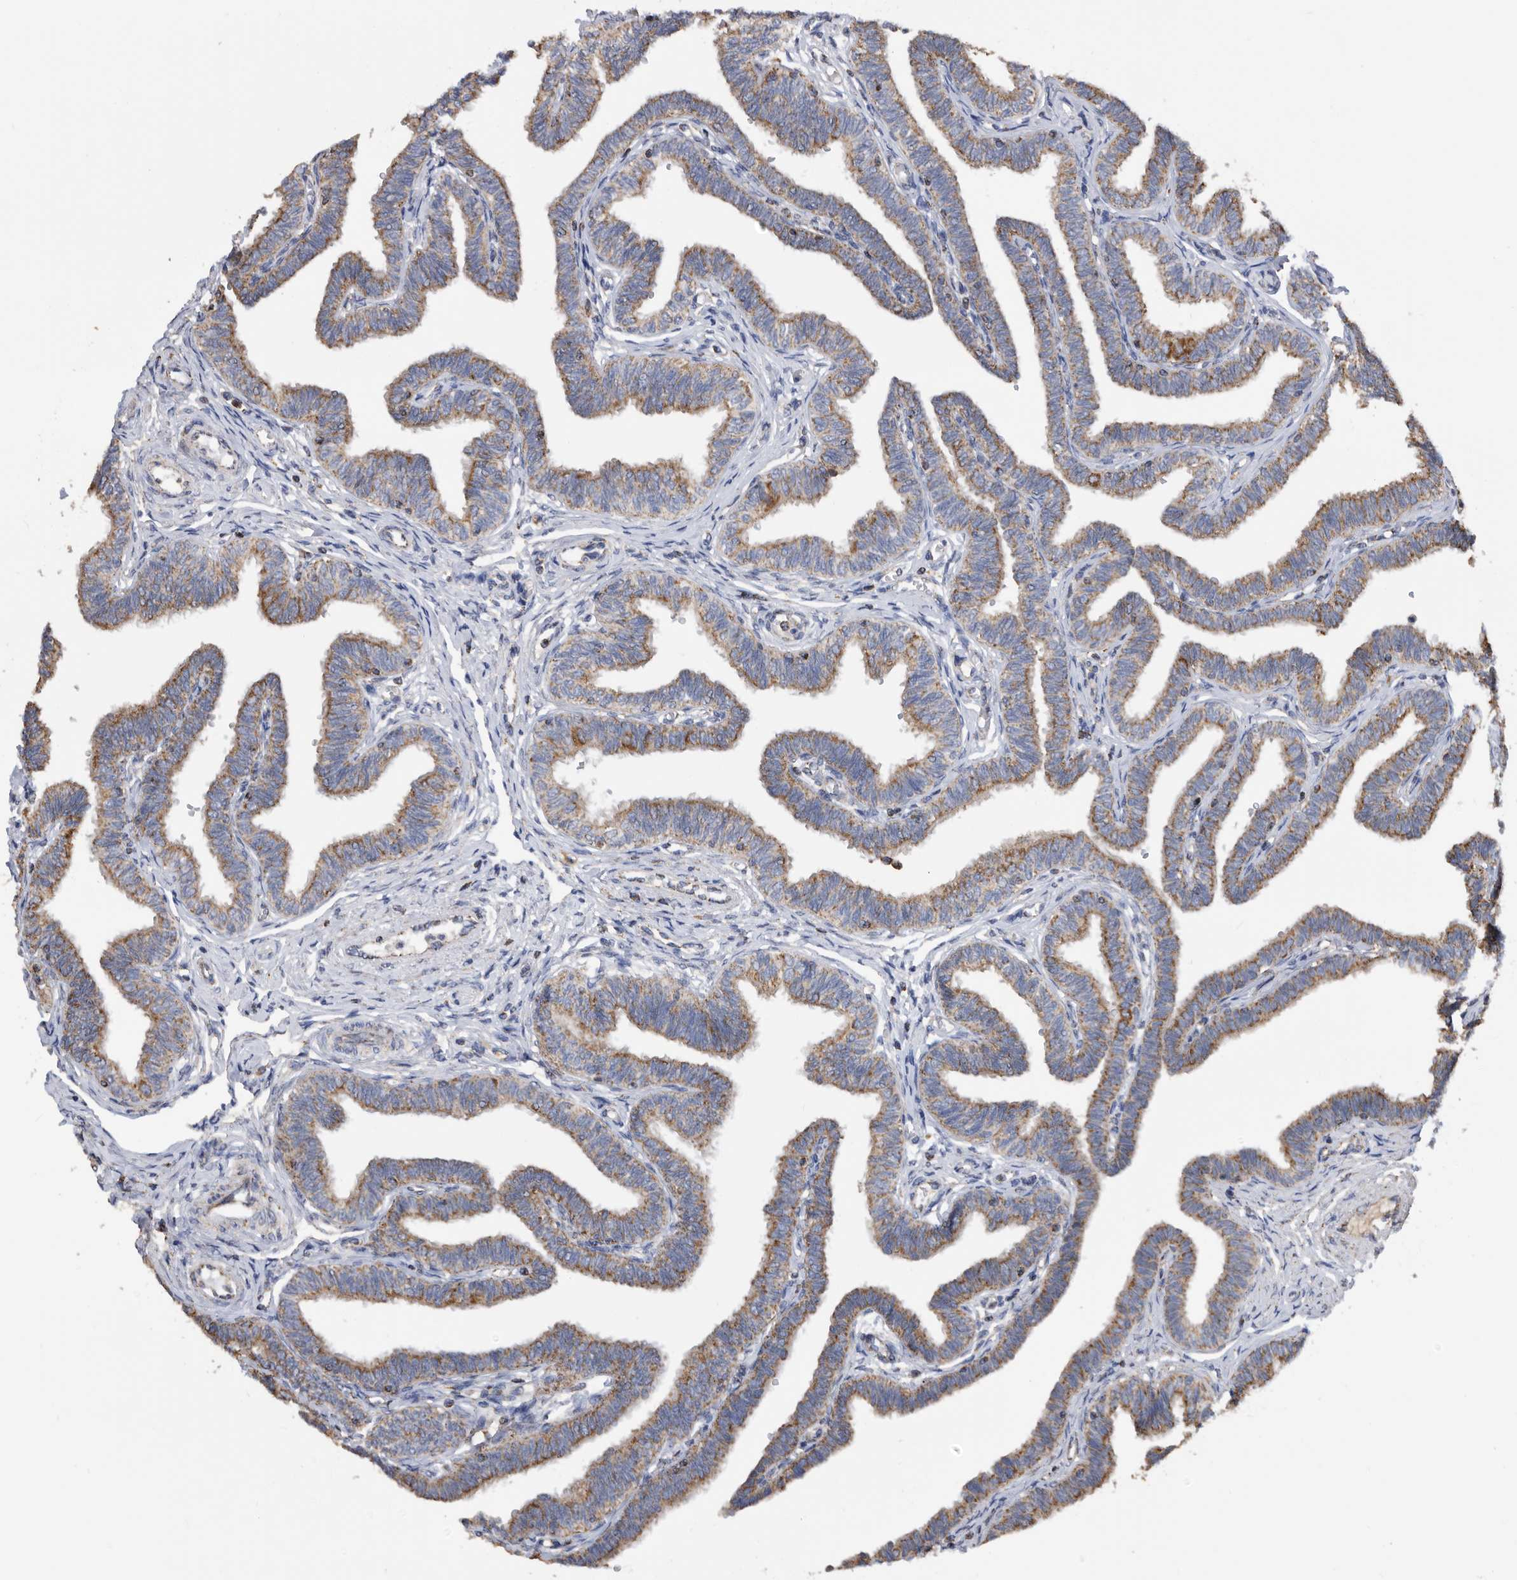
{"staining": {"intensity": "moderate", "quantity": ">75%", "location": "cytoplasmic/membranous"}, "tissue": "fallopian tube", "cell_type": "Glandular cells", "image_type": "normal", "snomed": [{"axis": "morphology", "description": "Normal tissue, NOS"}, {"axis": "topography", "description": "Fallopian tube"}, {"axis": "topography", "description": "Ovary"}], "caption": "Immunohistochemistry (IHC) micrograph of unremarkable human fallopian tube stained for a protein (brown), which exhibits medium levels of moderate cytoplasmic/membranous positivity in about >75% of glandular cells.", "gene": "WFDC1", "patient": {"sex": "female", "age": 23}}